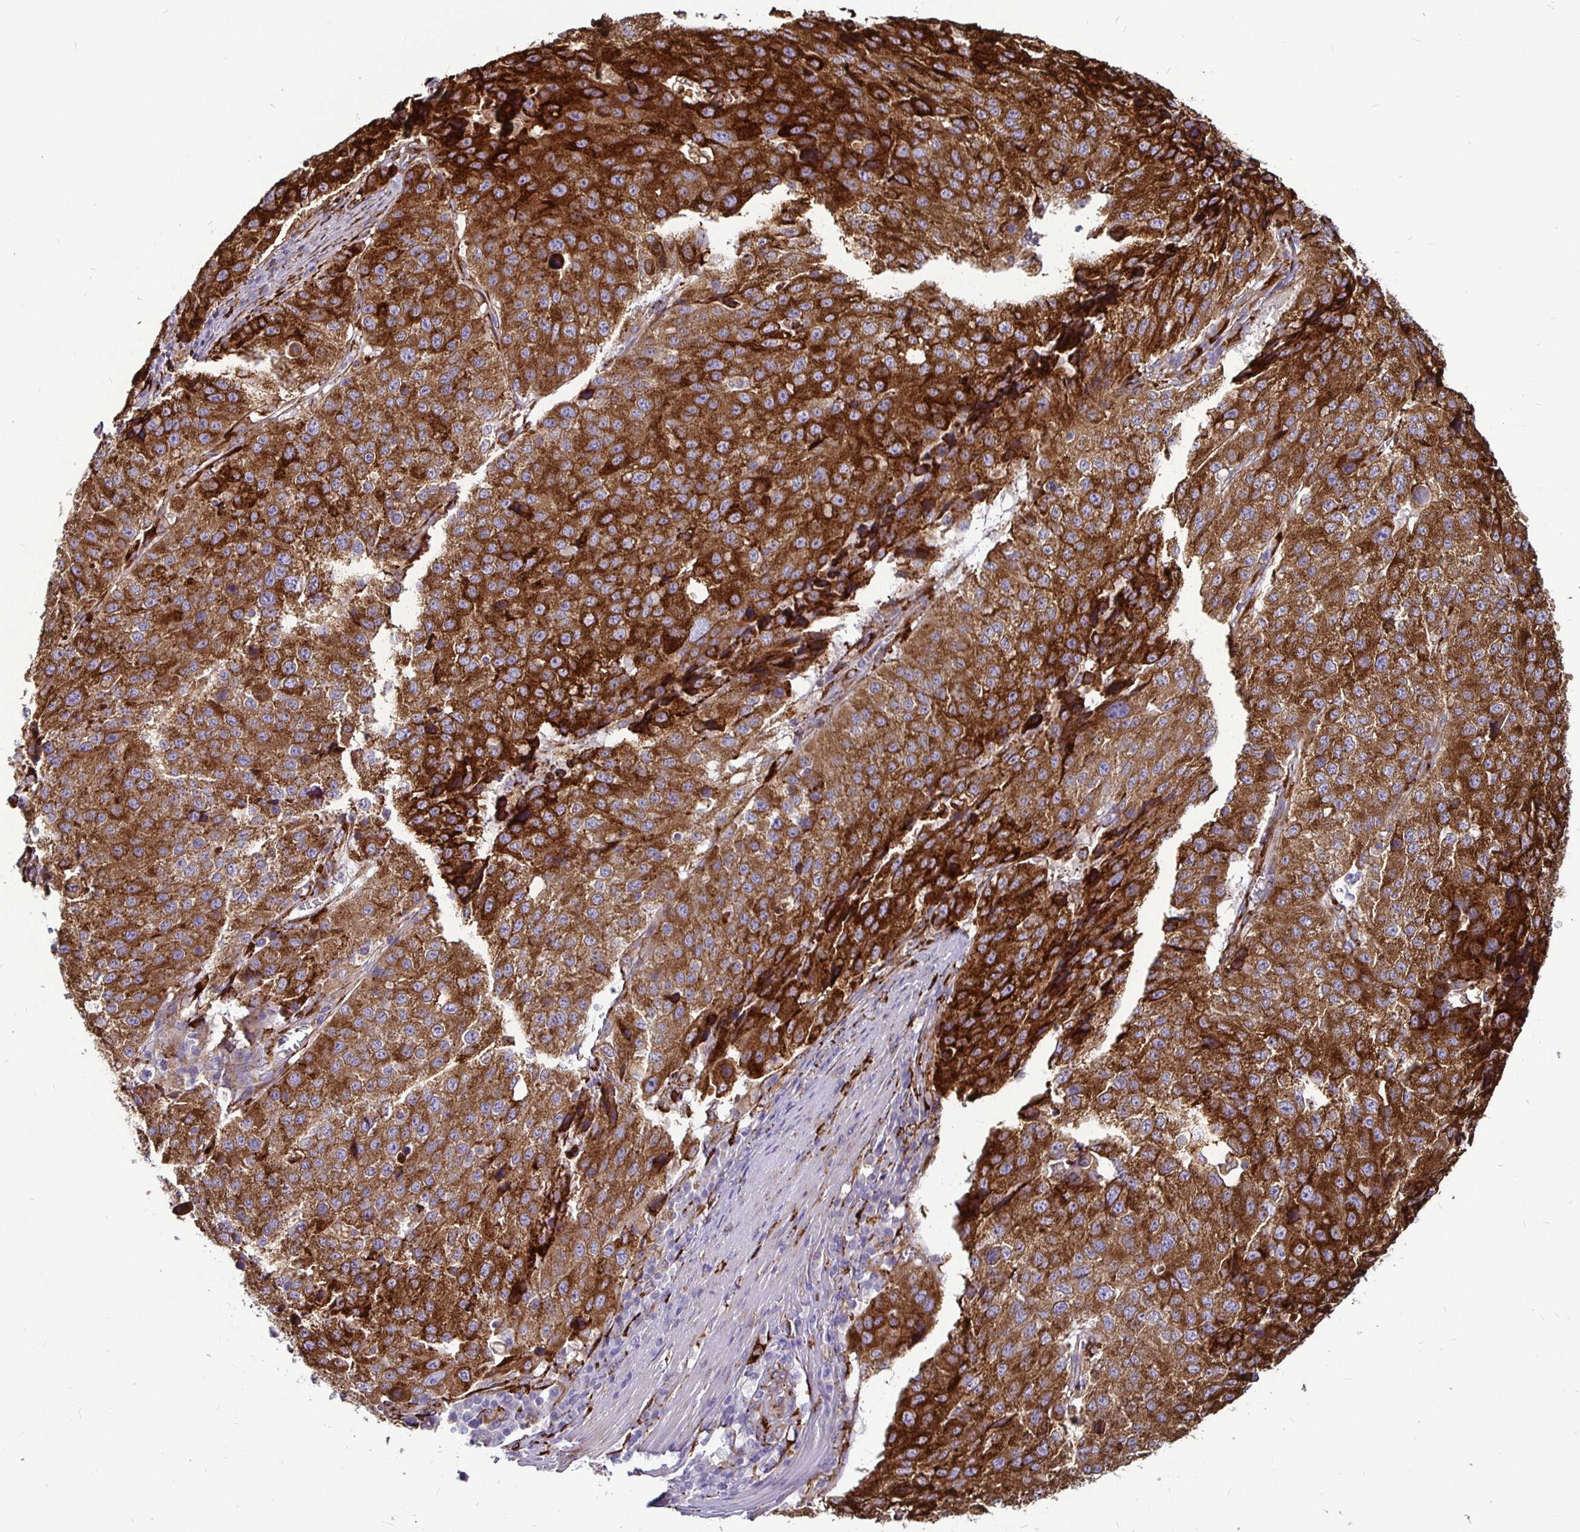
{"staining": {"intensity": "strong", "quantity": ">75%", "location": "cytoplasmic/membranous"}, "tissue": "stomach cancer", "cell_type": "Tumor cells", "image_type": "cancer", "snomed": [{"axis": "morphology", "description": "Adenocarcinoma, NOS"}, {"axis": "topography", "description": "Stomach"}], "caption": "Immunohistochemical staining of human stomach cancer (adenocarcinoma) displays high levels of strong cytoplasmic/membranous protein staining in approximately >75% of tumor cells. Nuclei are stained in blue.", "gene": "P4HA2", "patient": {"sex": "male", "age": 71}}